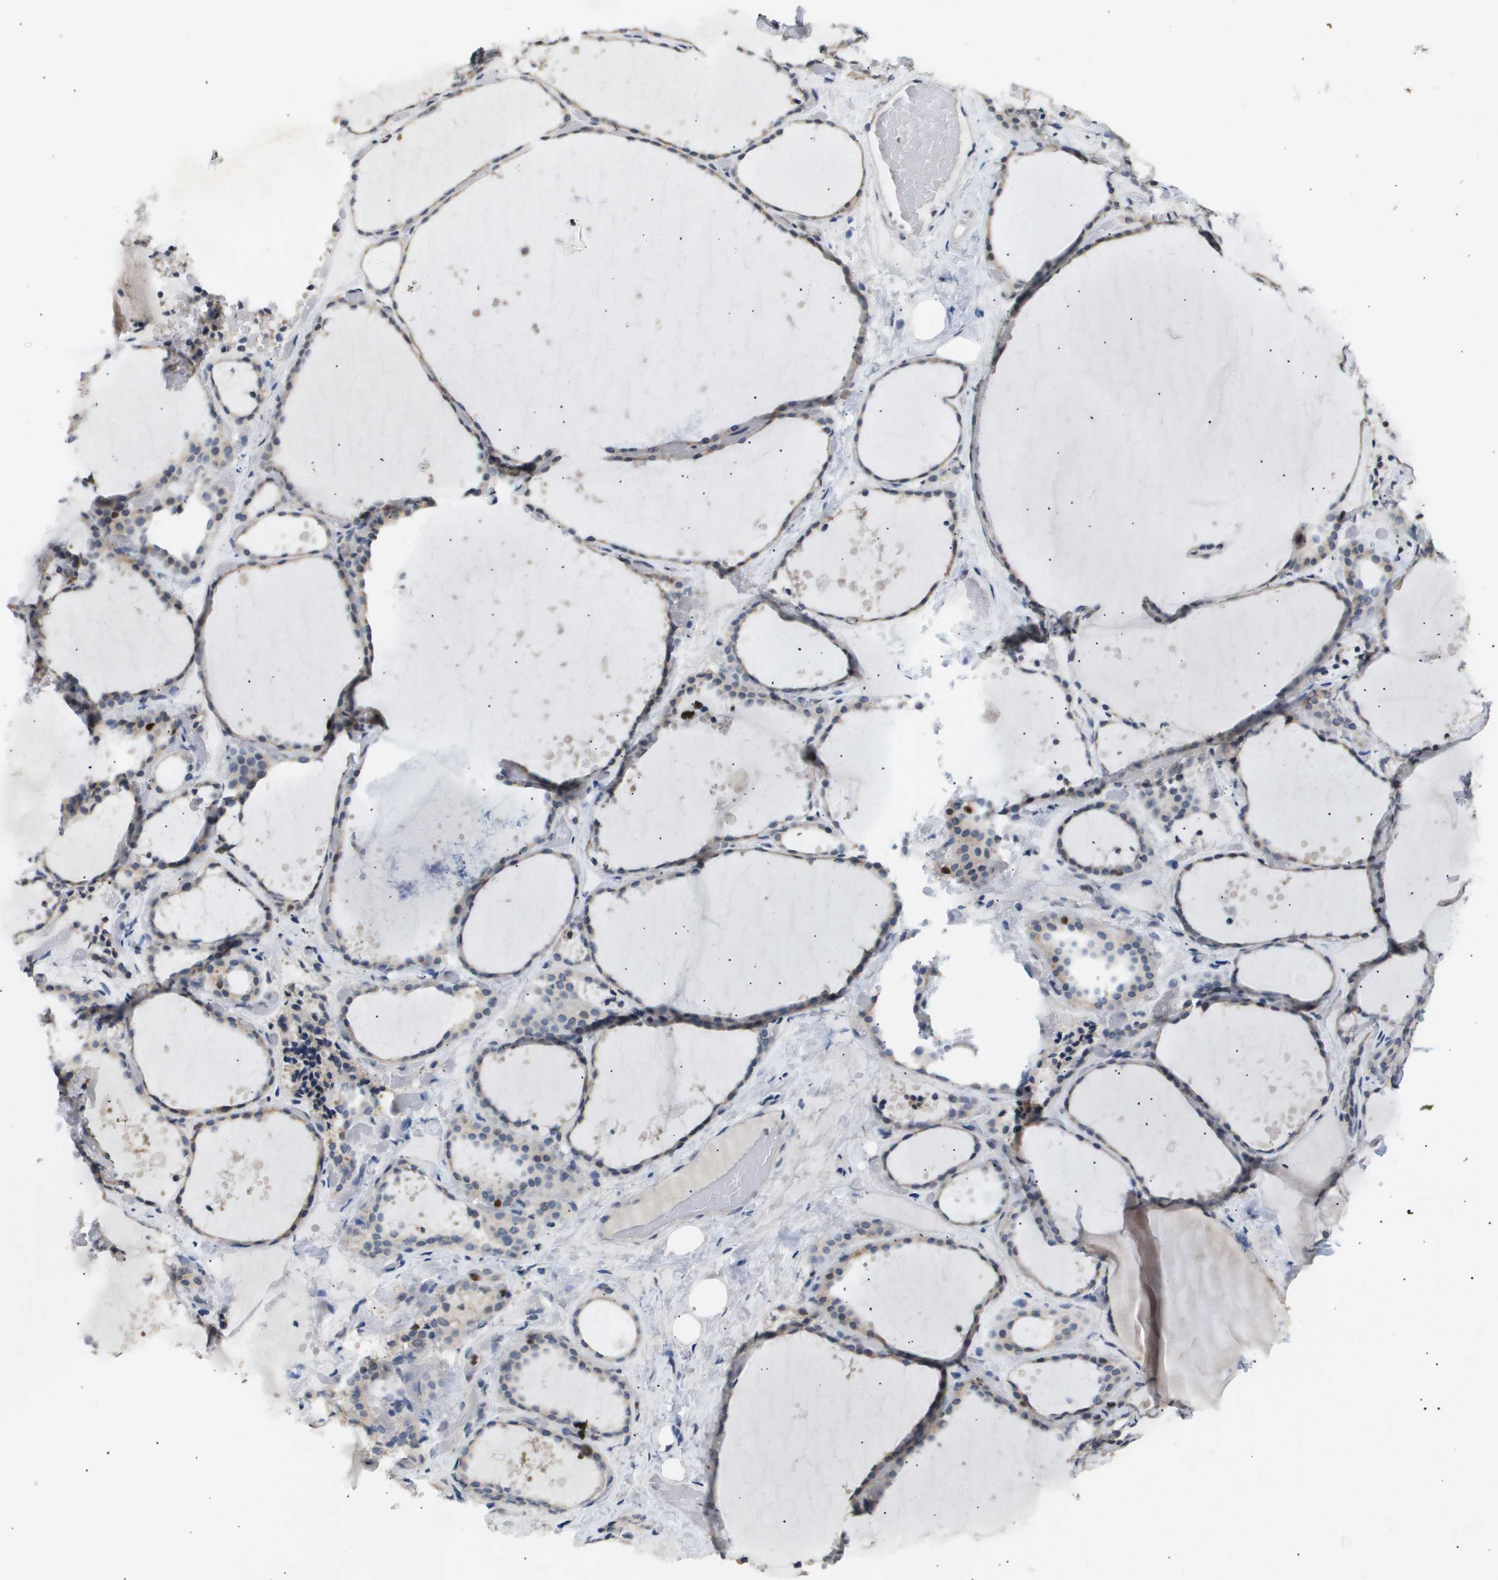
{"staining": {"intensity": "weak", "quantity": "<25%", "location": "cytoplasmic/membranous"}, "tissue": "thyroid gland", "cell_type": "Glandular cells", "image_type": "normal", "snomed": [{"axis": "morphology", "description": "Normal tissue, NOS"}, {"axis": "topography", "description": "Thyroid gland"}], "caption": "This is an immunohistochemistry (IHC) histopathology image of unremarkable human thyroid gland. There is no expression in glandular cells.", "gene": "ANAPC2", "patient": {"sex": "female", "age": 44}}